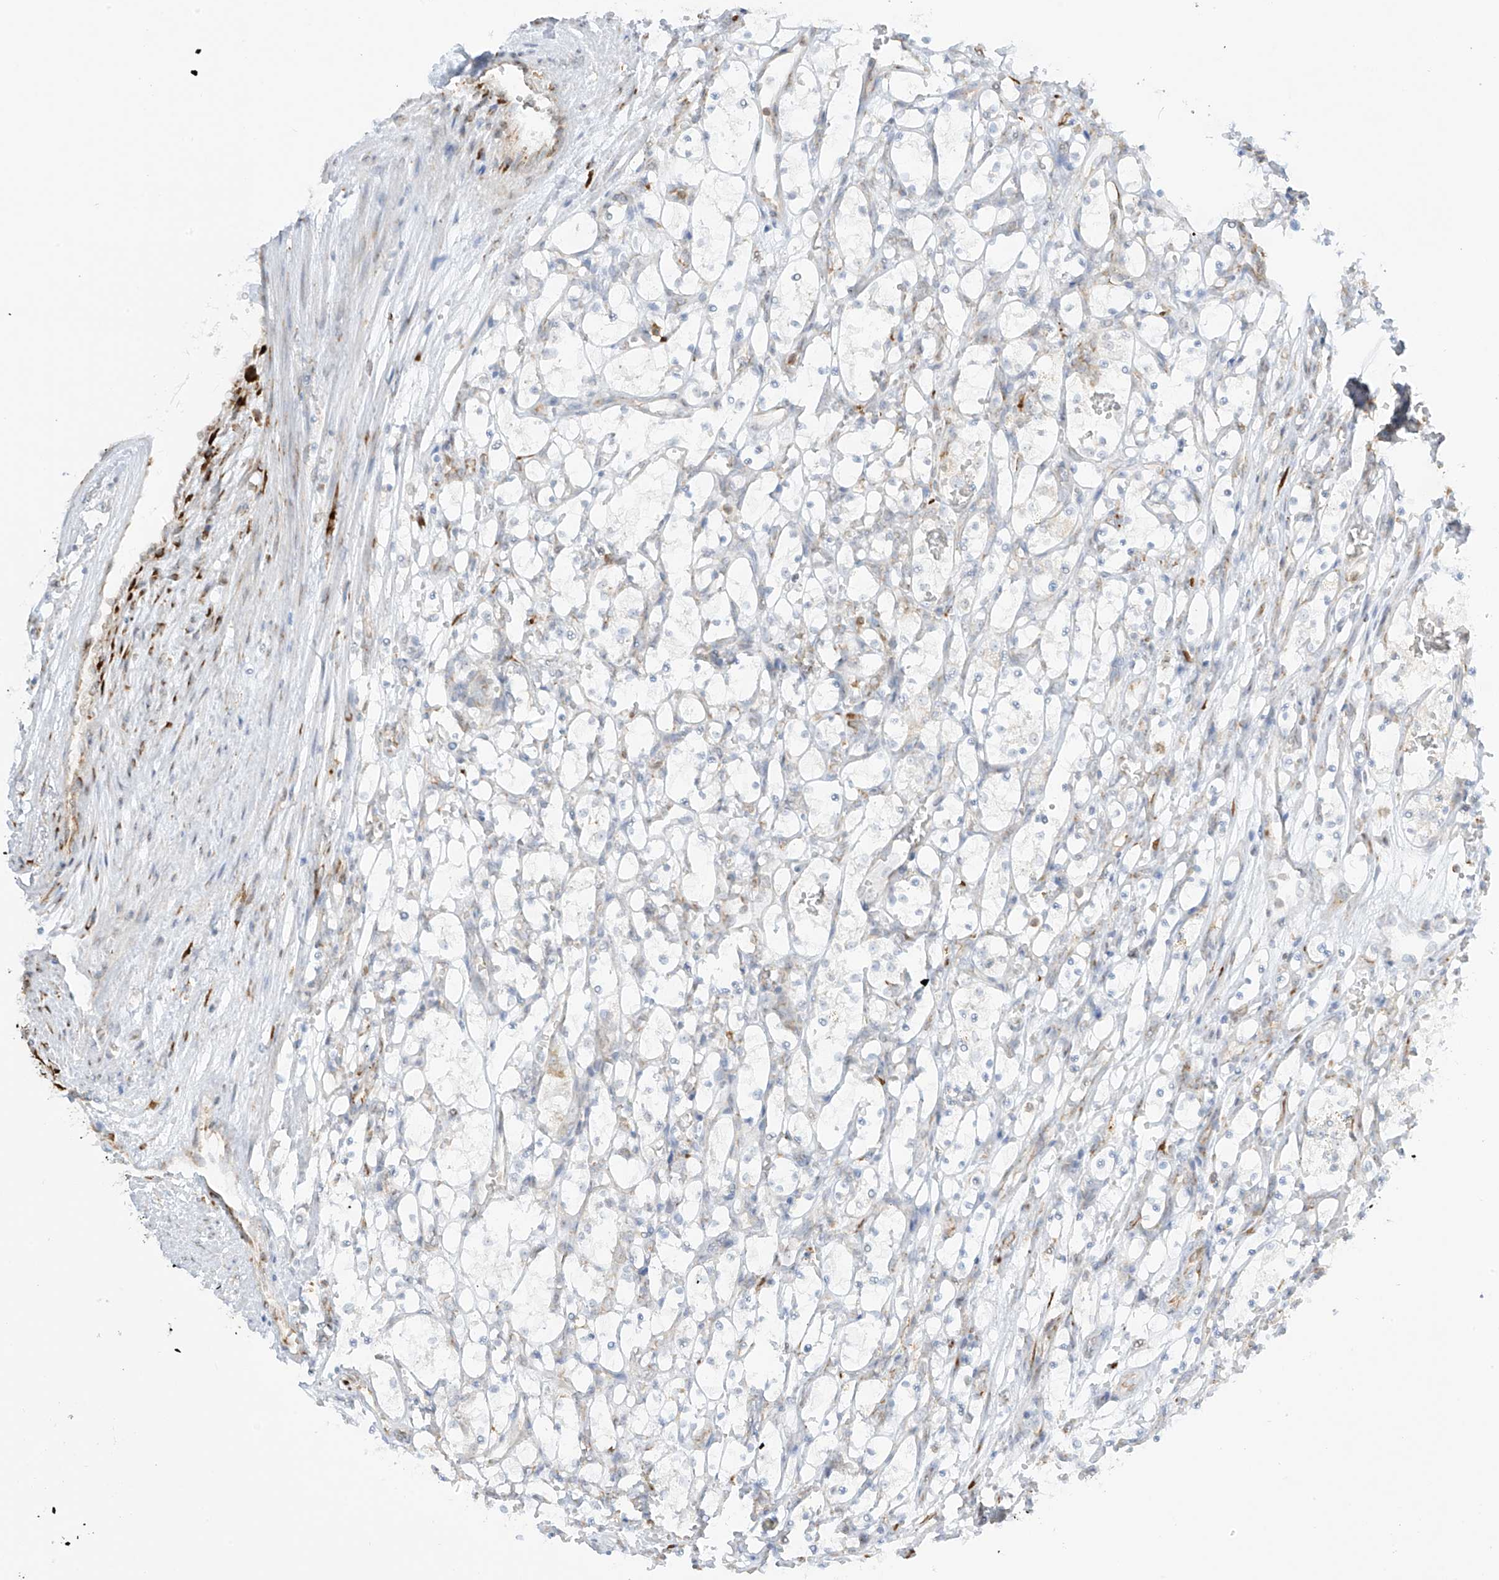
{"staining": {"intensity": "negative", "quantity": "none", "location": "none"}, "tissue": "renal cancer", "cell_type": "Tumor cells", "image_type": "cancer", "snomed": [{"axis": "morphology", "description": "Adenocarcinoma, NOS"}, {"axis": "topography", "description": "Kidney"}], "caption": "Renal cancer was stained to show a protein in brown. There is no significant staining in tumor cells. Nuclei are stained in blue.", "gene": "LRRC59", "patient": {"sex": "female", "age": 69}}